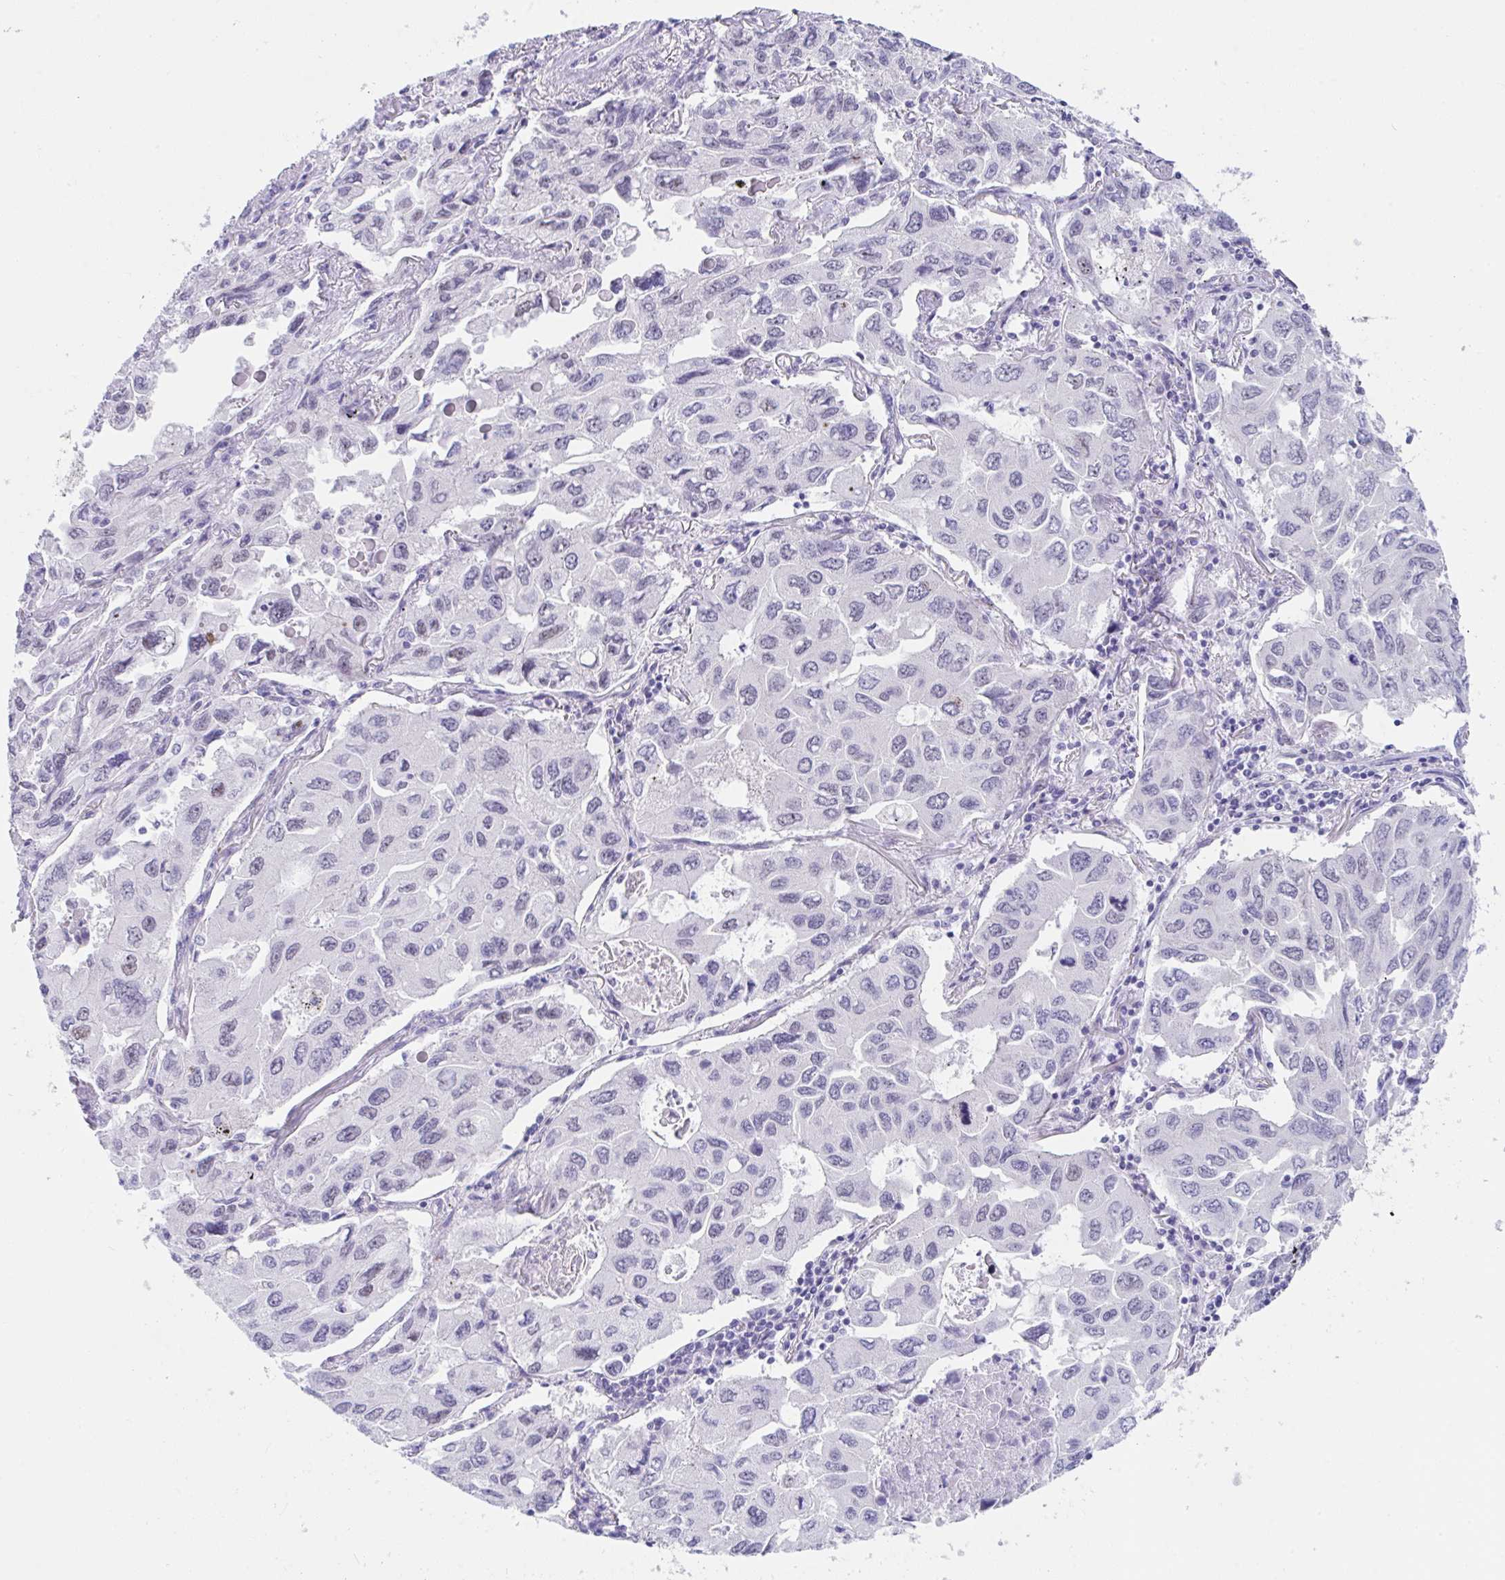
{"staining": {"intensity": "negative", "quantity": "none", "location": "none"}, "tissue": "lung cancer", "cell_type": "Tumor cells", "image_type": "cancer", "snomed": [{"axis": "morphology", "description": "Adenocarcinoma, NOS"}, {"axis": "topography", "description": "Lung"}], "caption": "Protein analysis of lung adenocarcinoma demonstrates no significant positivity in tumor cells.", "gene": "IKZF2", "patient": {"sex": "male", "age": 64}}